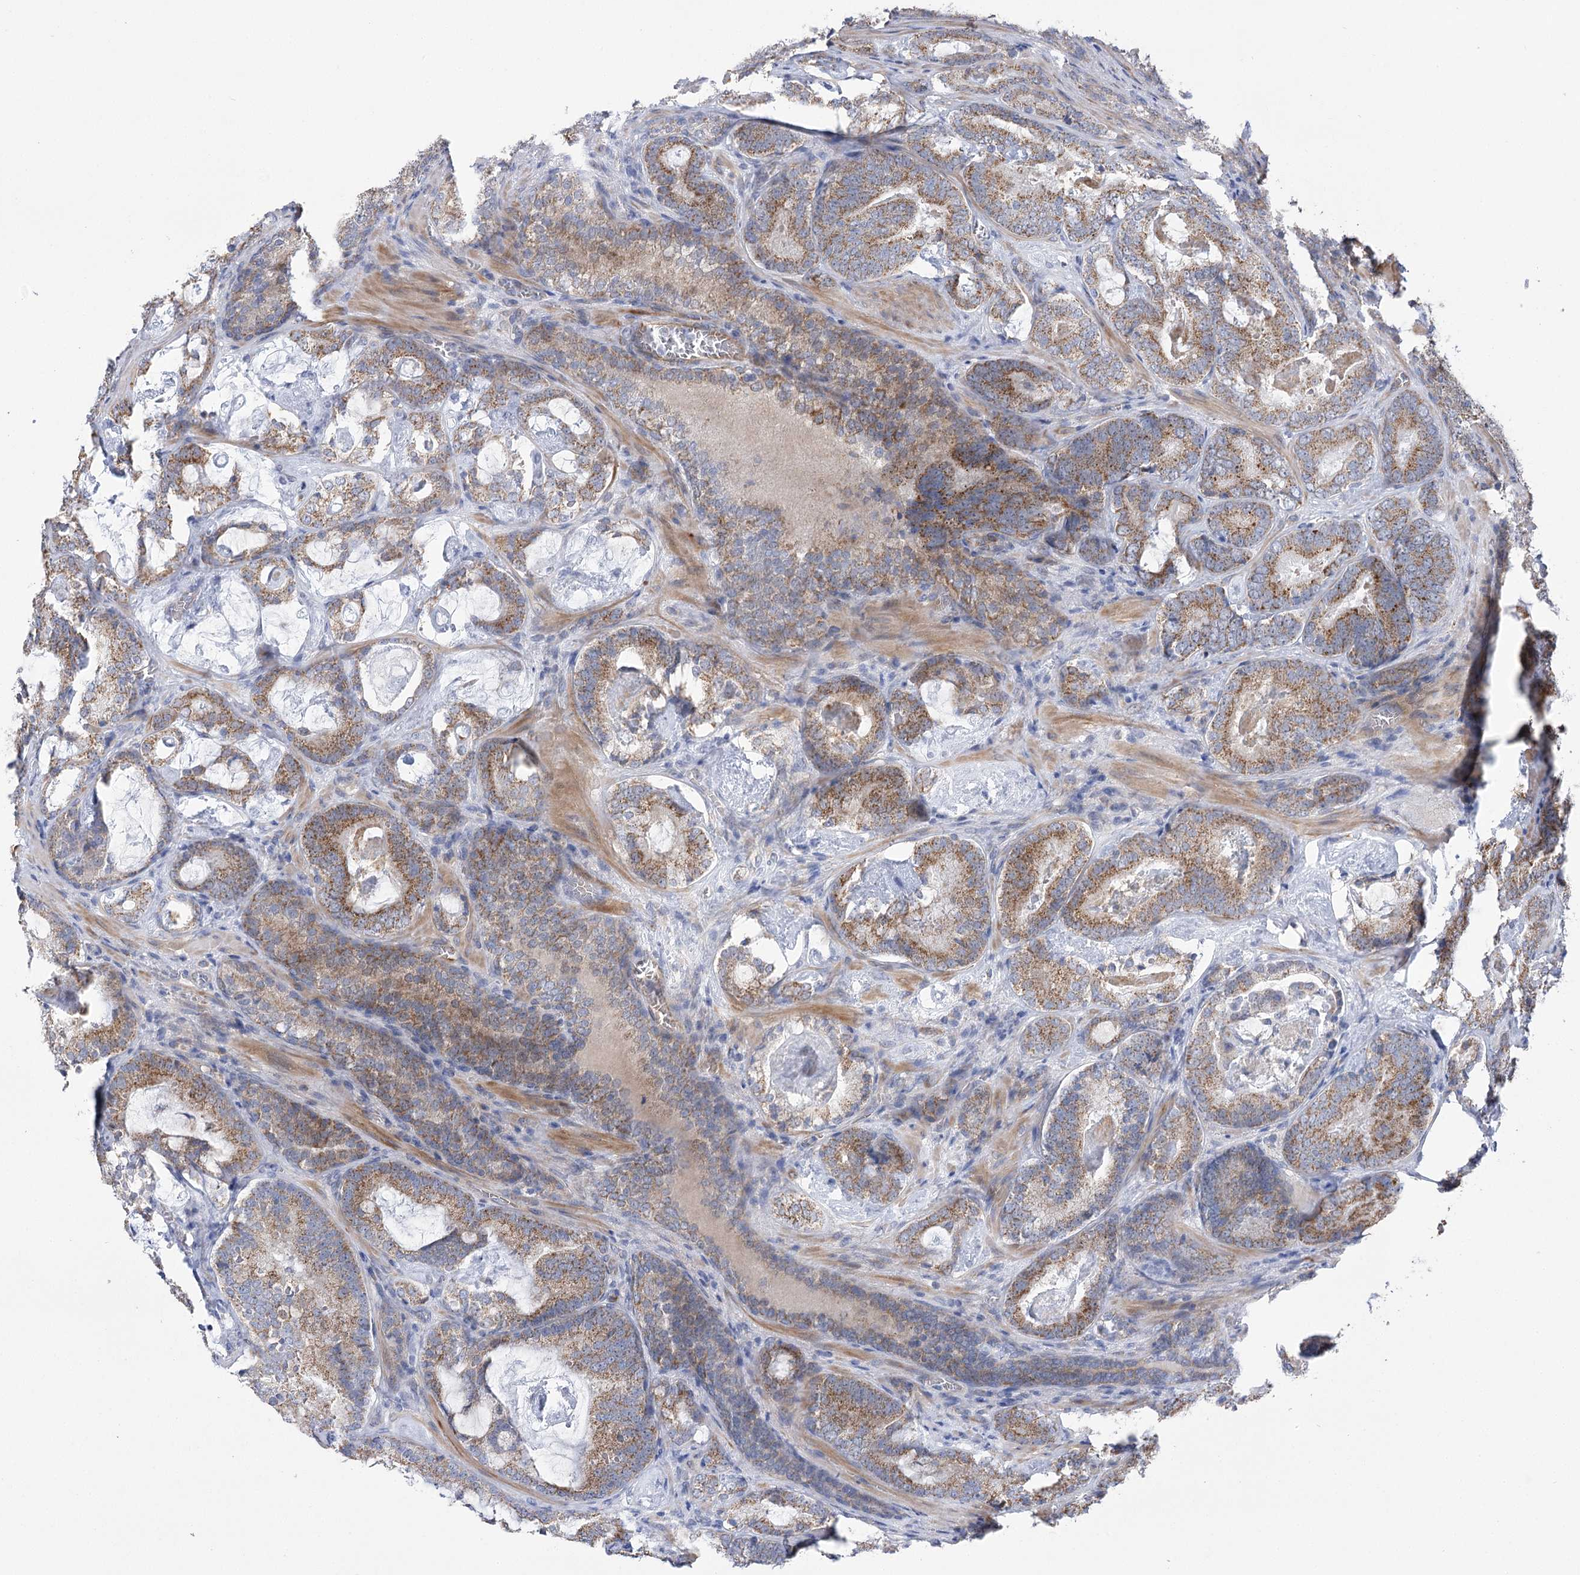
{"staining": {"intensity": "moderate", "quantity": ">75%", "location": "cytoplasmic/membranous"}, "tissue": "prostate cancer", "cell_type": "Tumor cells", "image_type": "cancer", "snomed": [{"axis": "morphology", "description": "Adenocarcinoma, Low grade"}, {"axis": "topography", "description": "Prostate"}], "caption": "Protein staining shows moderate cytoplasmic/membranous expression in about >75% of tumor cells in prostate cancer. Nuclei are stained in blue.", "gene": "ECHDC3", "patient": {"sex": "male", "age": 60}}